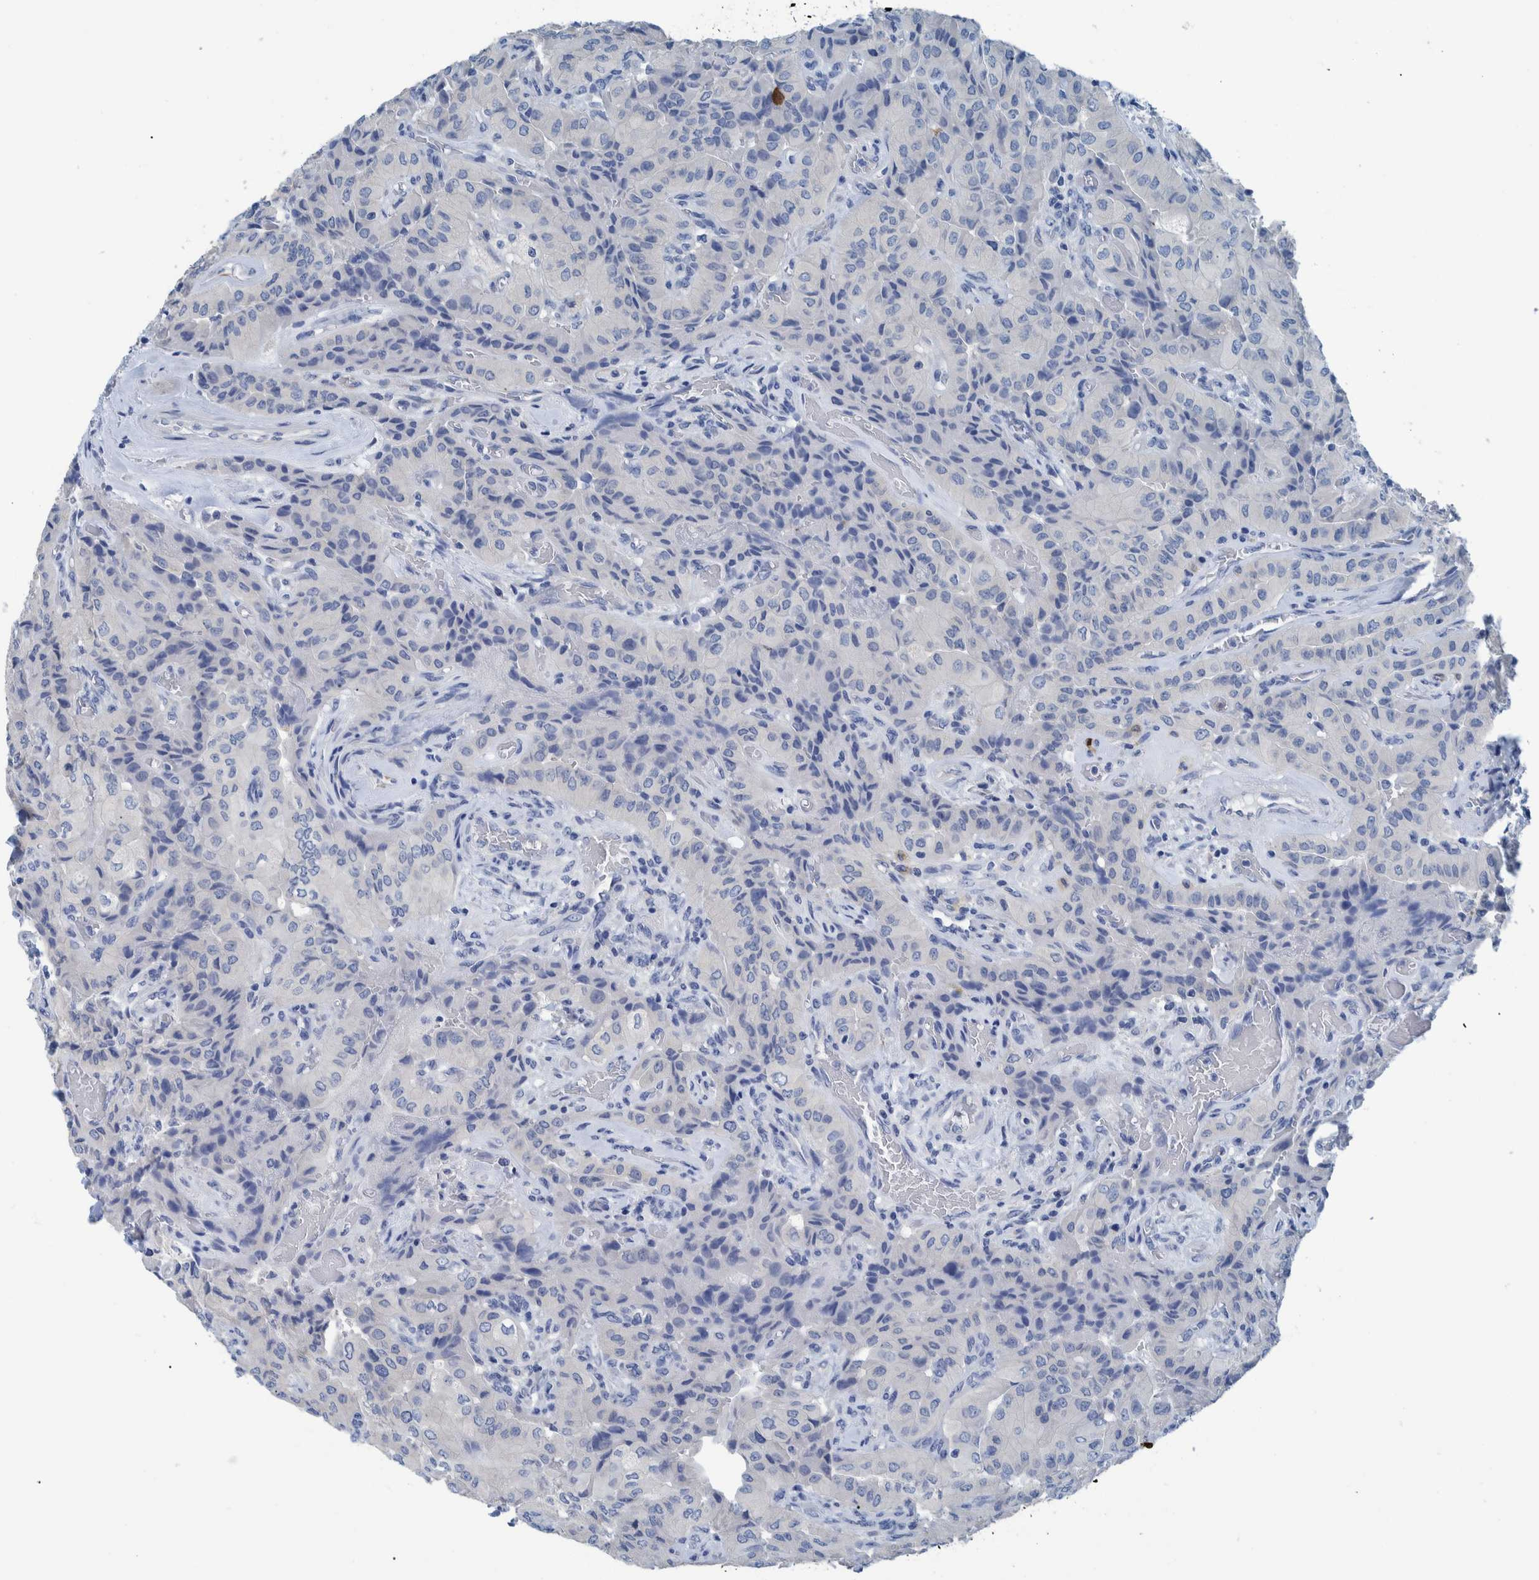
{"staining": {"intensity": "negative", "quantity": "none", "location": "none"}, "tissue": "thyroid cancer", "cell_type": "Tumor cells", "image_type": "cancer", "snomed": [{"axis": "morphology", "description": "Papillary adenocarcinoma, NOS"}, {"axis": "topography", "description": "Thyroid gland"}], "caption": "Tumor cells are negative for protein expression in human papillary adenocarcinoma (thyroid).", "gene": "IDO1", "patient": {"sex": "female", "age": 59}}